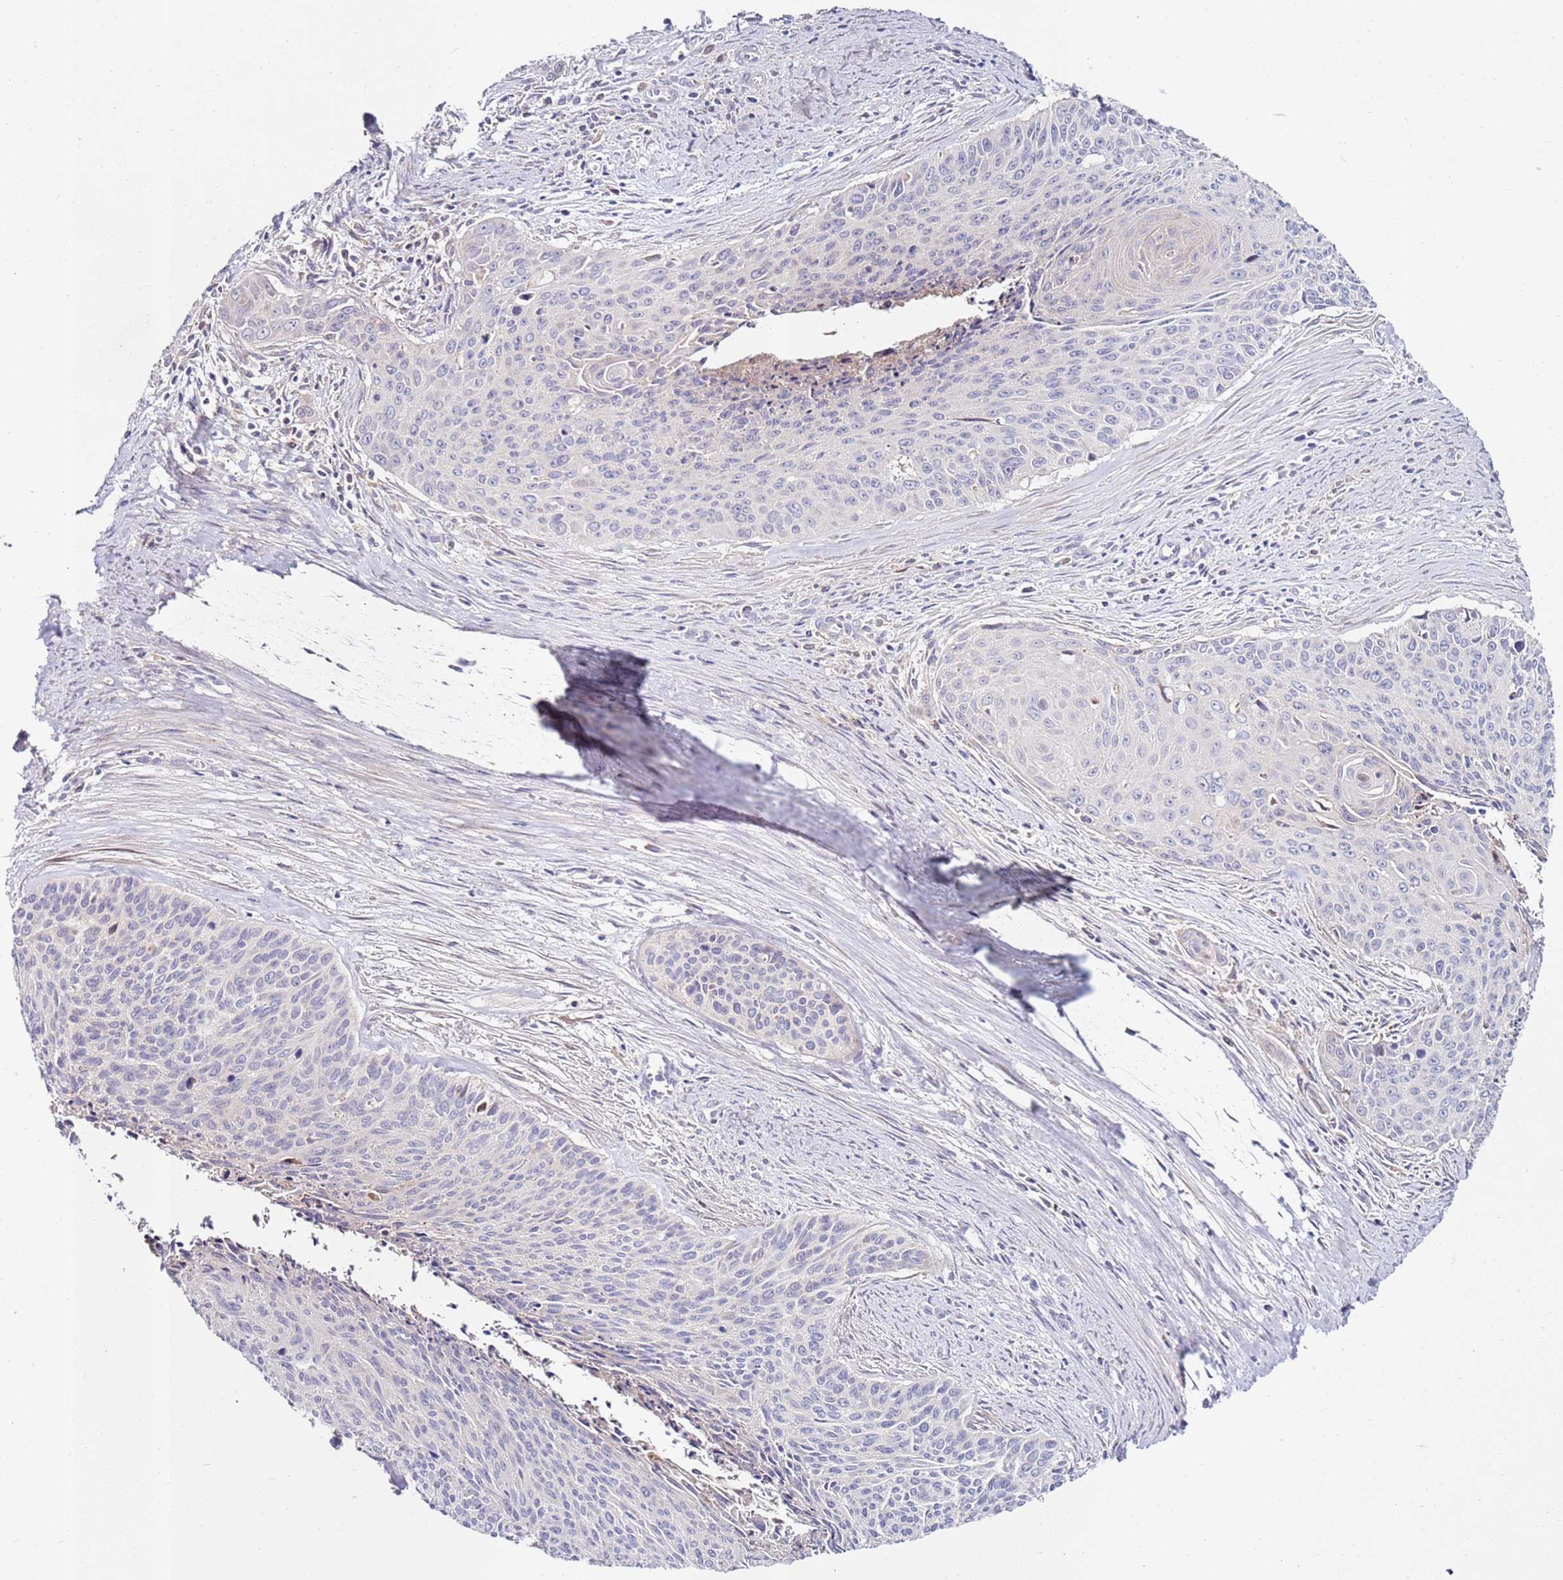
{"staining": {"intensity": "negative", "quantity": "none", "location": "none"}, "tissue": "cervical cancer", "cell_type": "Tumor cells", "image_type": "cancer", "snomed": [{"axis": "morphology", "description": "Squamous cell carcinoma, NOS"}, {"axis": "topography", "description": "Cervix"}], "caption": "Immunohistochemistry (IHC) of human squamous cell carcinoma (cervical) displays no staining in tumor cells.", "gene": "CNOT9", "patient": {"sex": "female", "age": 55}}